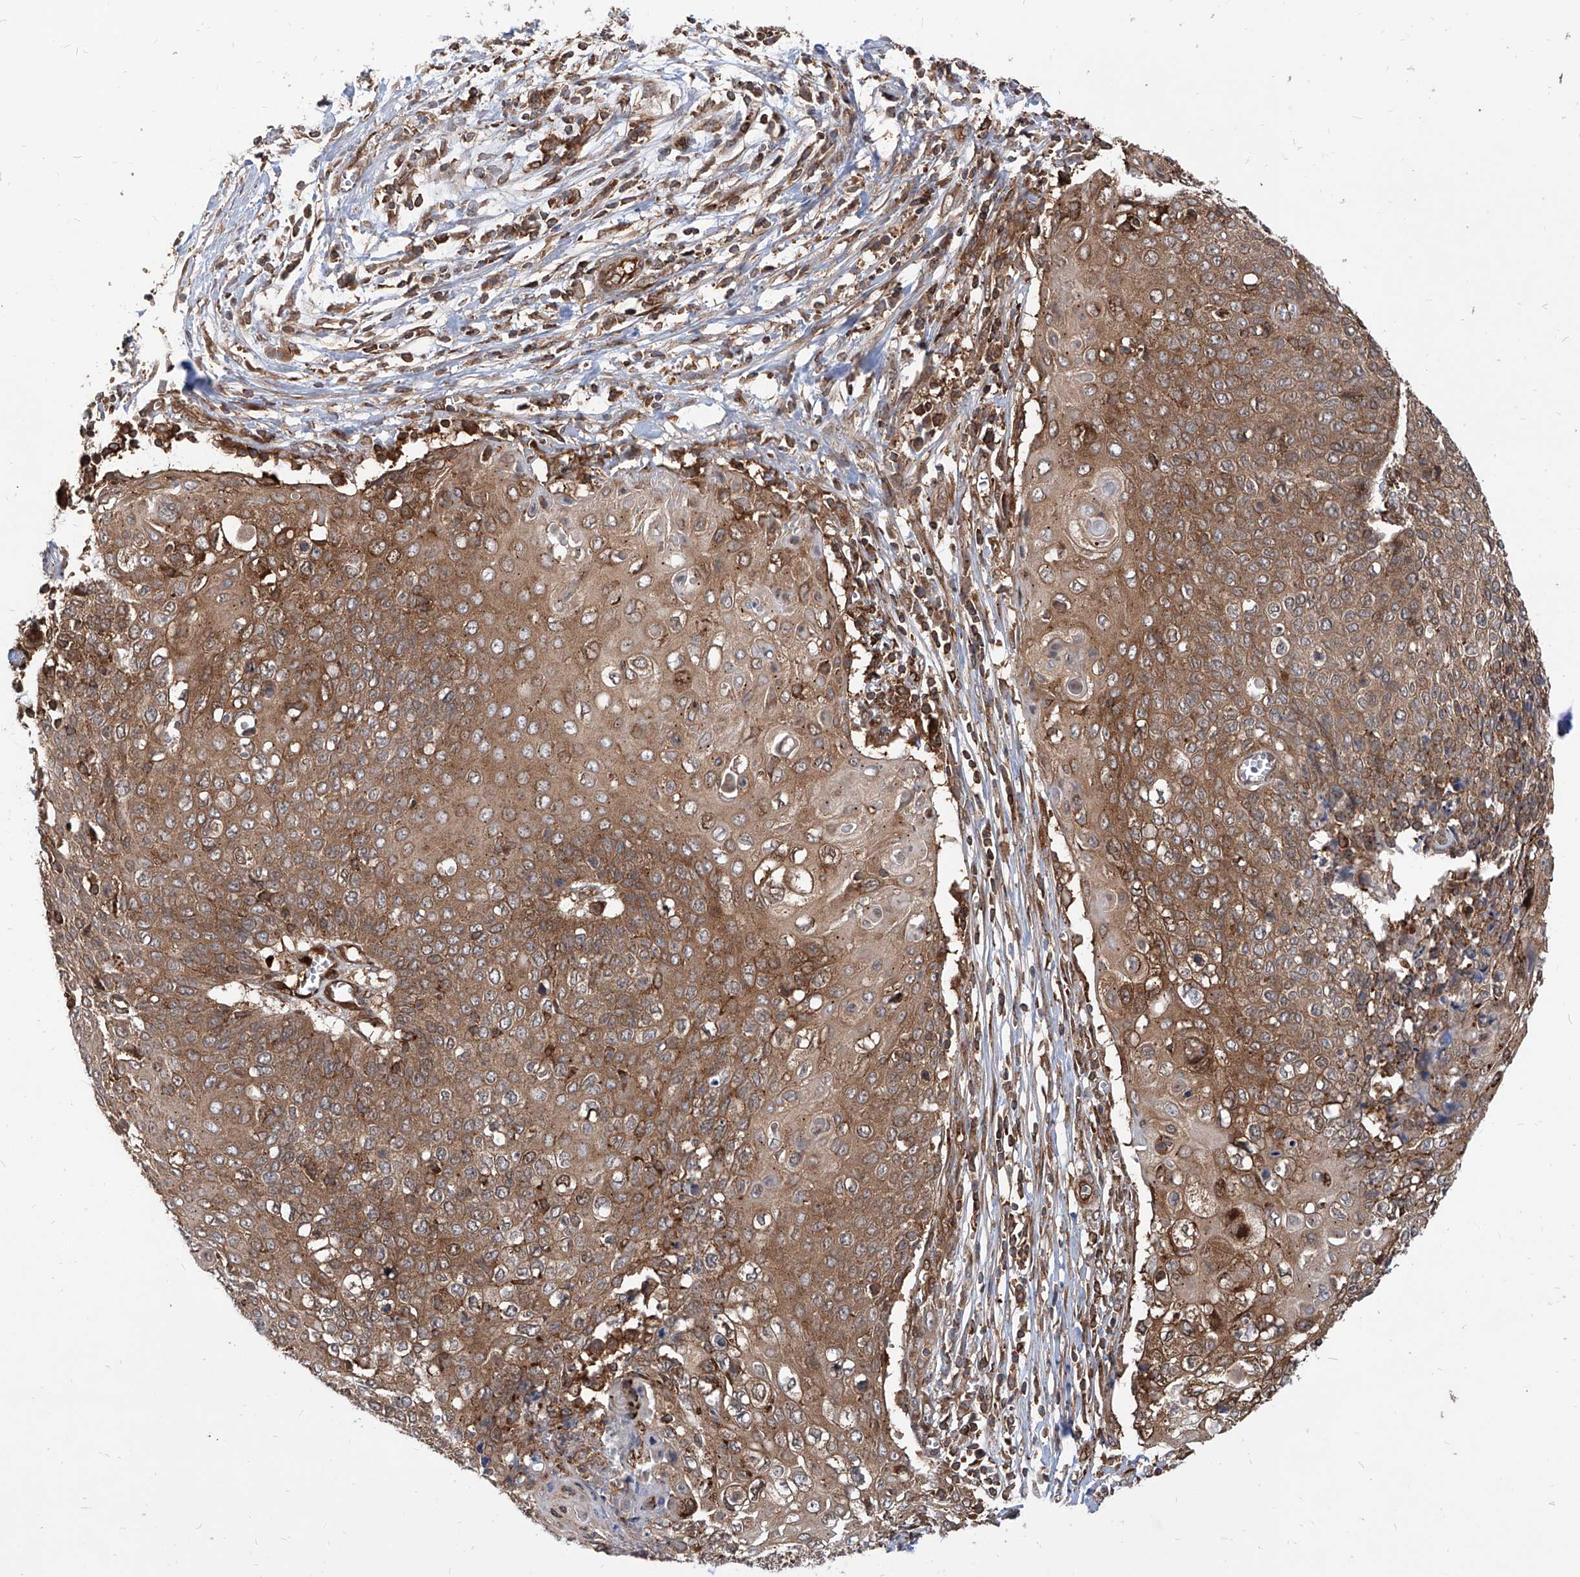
{"staining": {"intensity": "moderate", "quantity": ">75%", "location": "cytoplasmic/membranous"}, "tissue": "cervical cancer", "cell_type": "Tumor cells", "image_type": "cancer", "snomed": [{"axis": "morphology", "description": "Squamous cell carcinoma, NOS"}, {"axis": "topography", "description": "Cervix"}], "caption": "An image of human cervical cancer stained for a protein displays moderate cytoplasmic/membranous brown staining in tumor cells.", "gene": "MAGED2", "patient": {"sex": "female", "age": 39}}